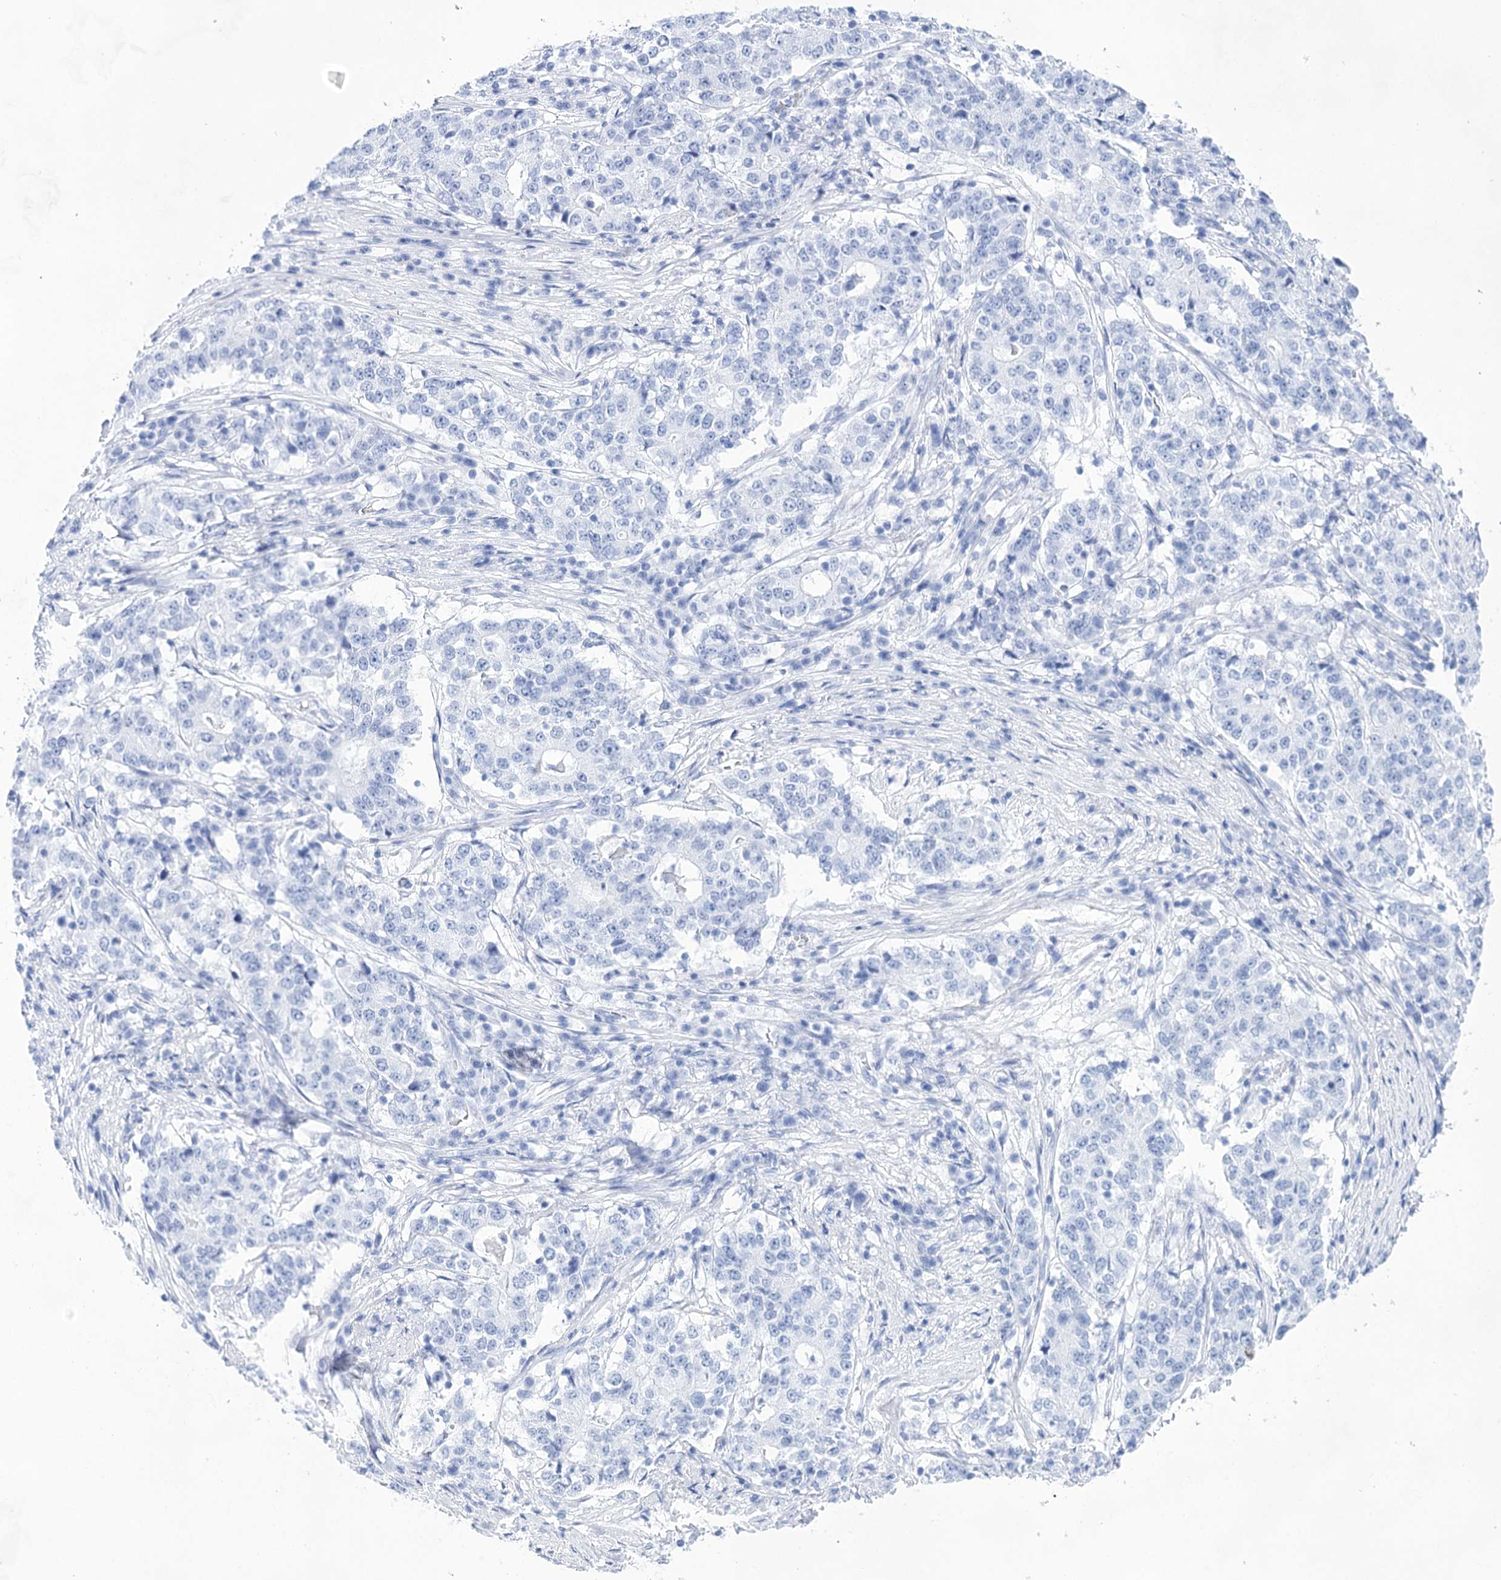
{"staining": {"intensity": "negative", "quantity": "none", "location": "none"}, "tissue": "stomach cancer", "cell_type": "Tumor cells", "image_type": "cancer", "snomed": [{"axis": "morphology", "description": "Adenocarcinoma, NOS"}, {"axis": "topography", "description": "Stomach"}], "caption": "An immunohistochemistry (IHC) histopathology image of adenocarcinoma (stomach) is shown. There is no staining in tumor cells of adenocarcinoma (stomach).", "gene": "LALBA", "patient": {"sex": "male", "age": 59}}